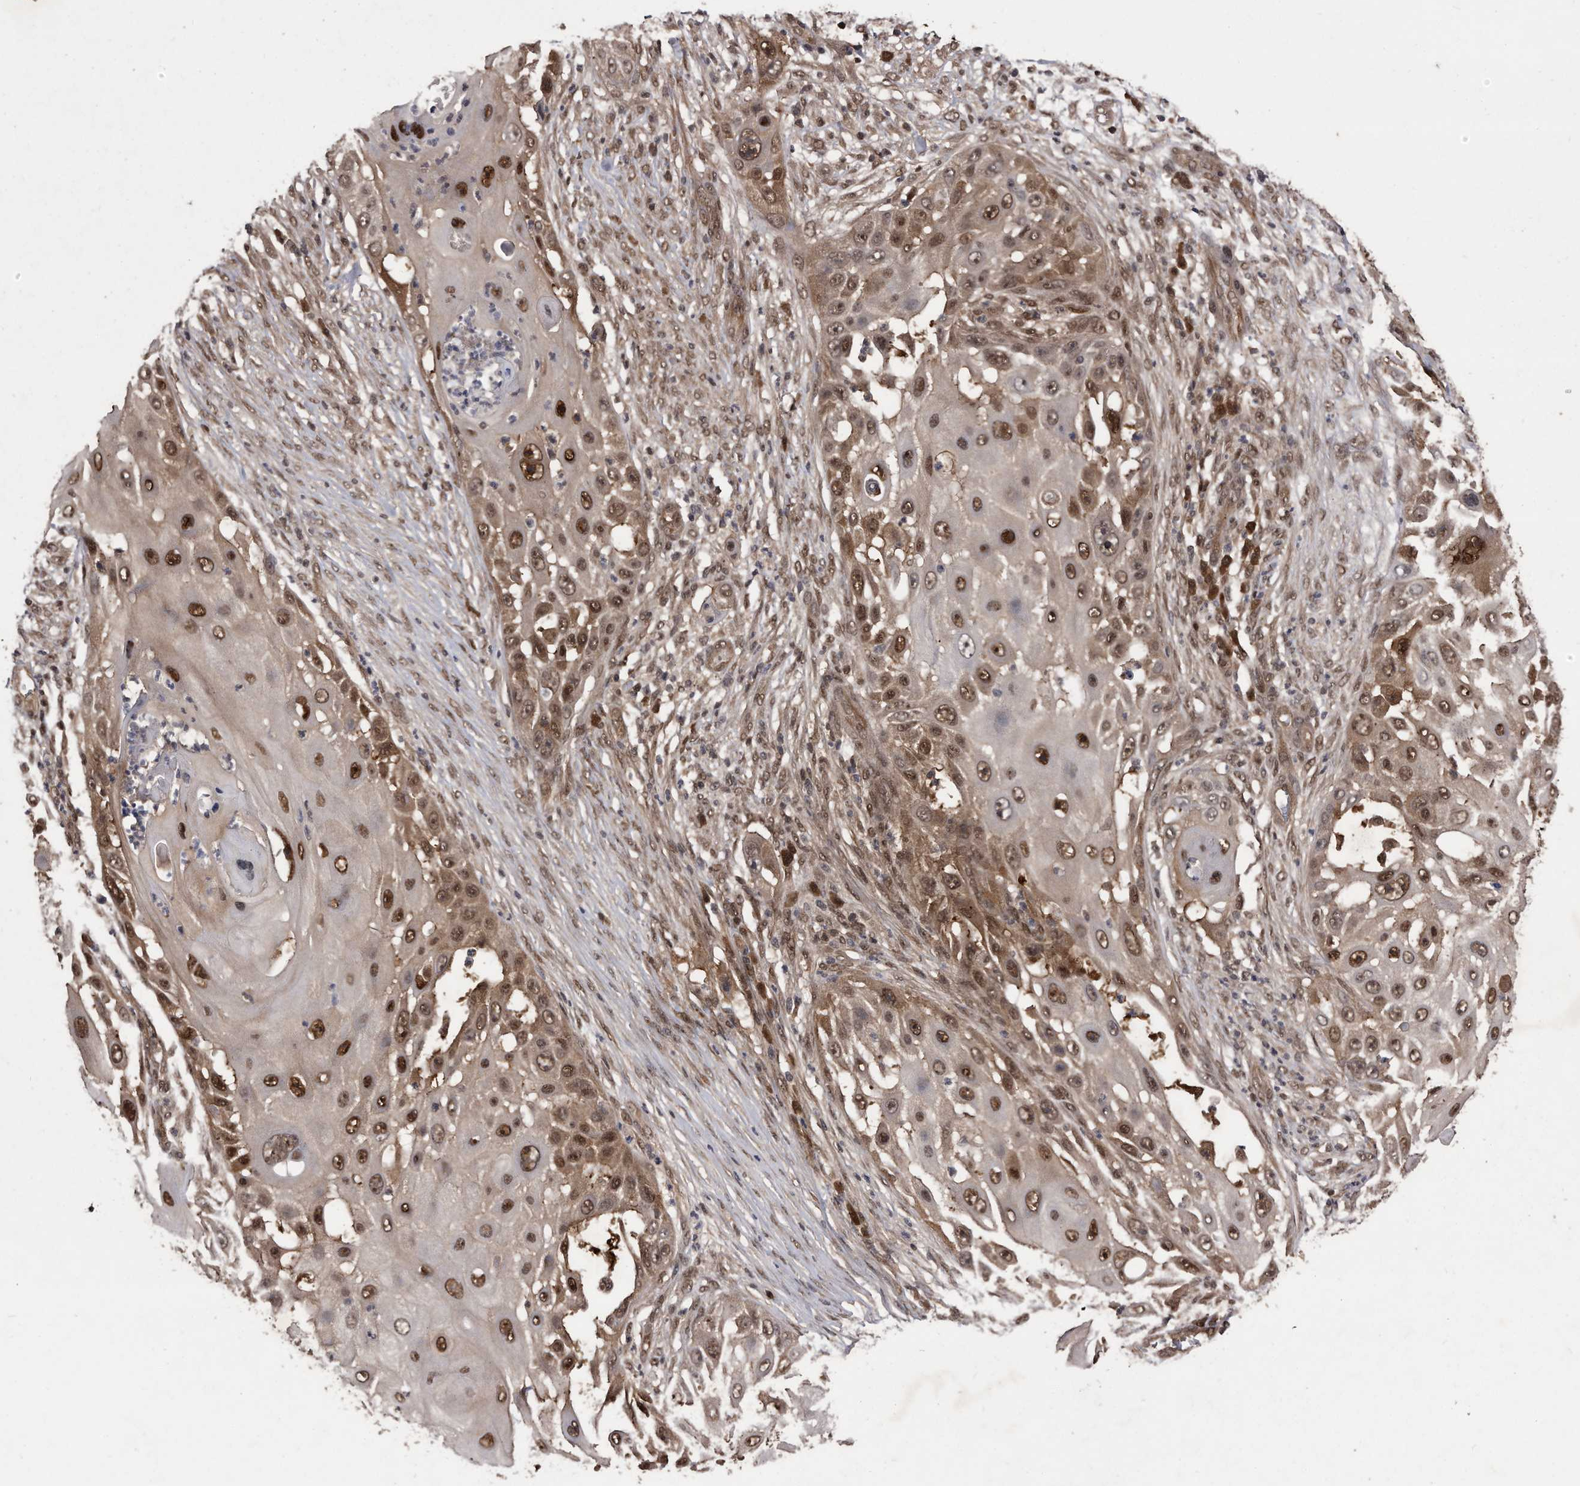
{"staining": {"intensity": "moderate", "quantity": ">75%", "location": "cytoplasmic/membranous,nuclear"}, "tissue": "skin cancer", "cell_type": "Tumor cells", "image_type": "cancer", "snomed": [{"axis": "morphology", "description": "Squamous cell carcinoma, NOS"}, {"axis": "topography", "description": "Skin"}], "caption": "DAB (3,3'-diaminobenzidine) immunohistochemical staining of squamous cell carcinoma (skin) displays moderate cytoplasmic/membranous and nuclear protein positivity in approximately >75% of tumor cells. The protein of interest is shown in brown color, while the nuclei are stained blue.", "gene": "RAD23B", "patient": {"sex": "female", "age": 44}}